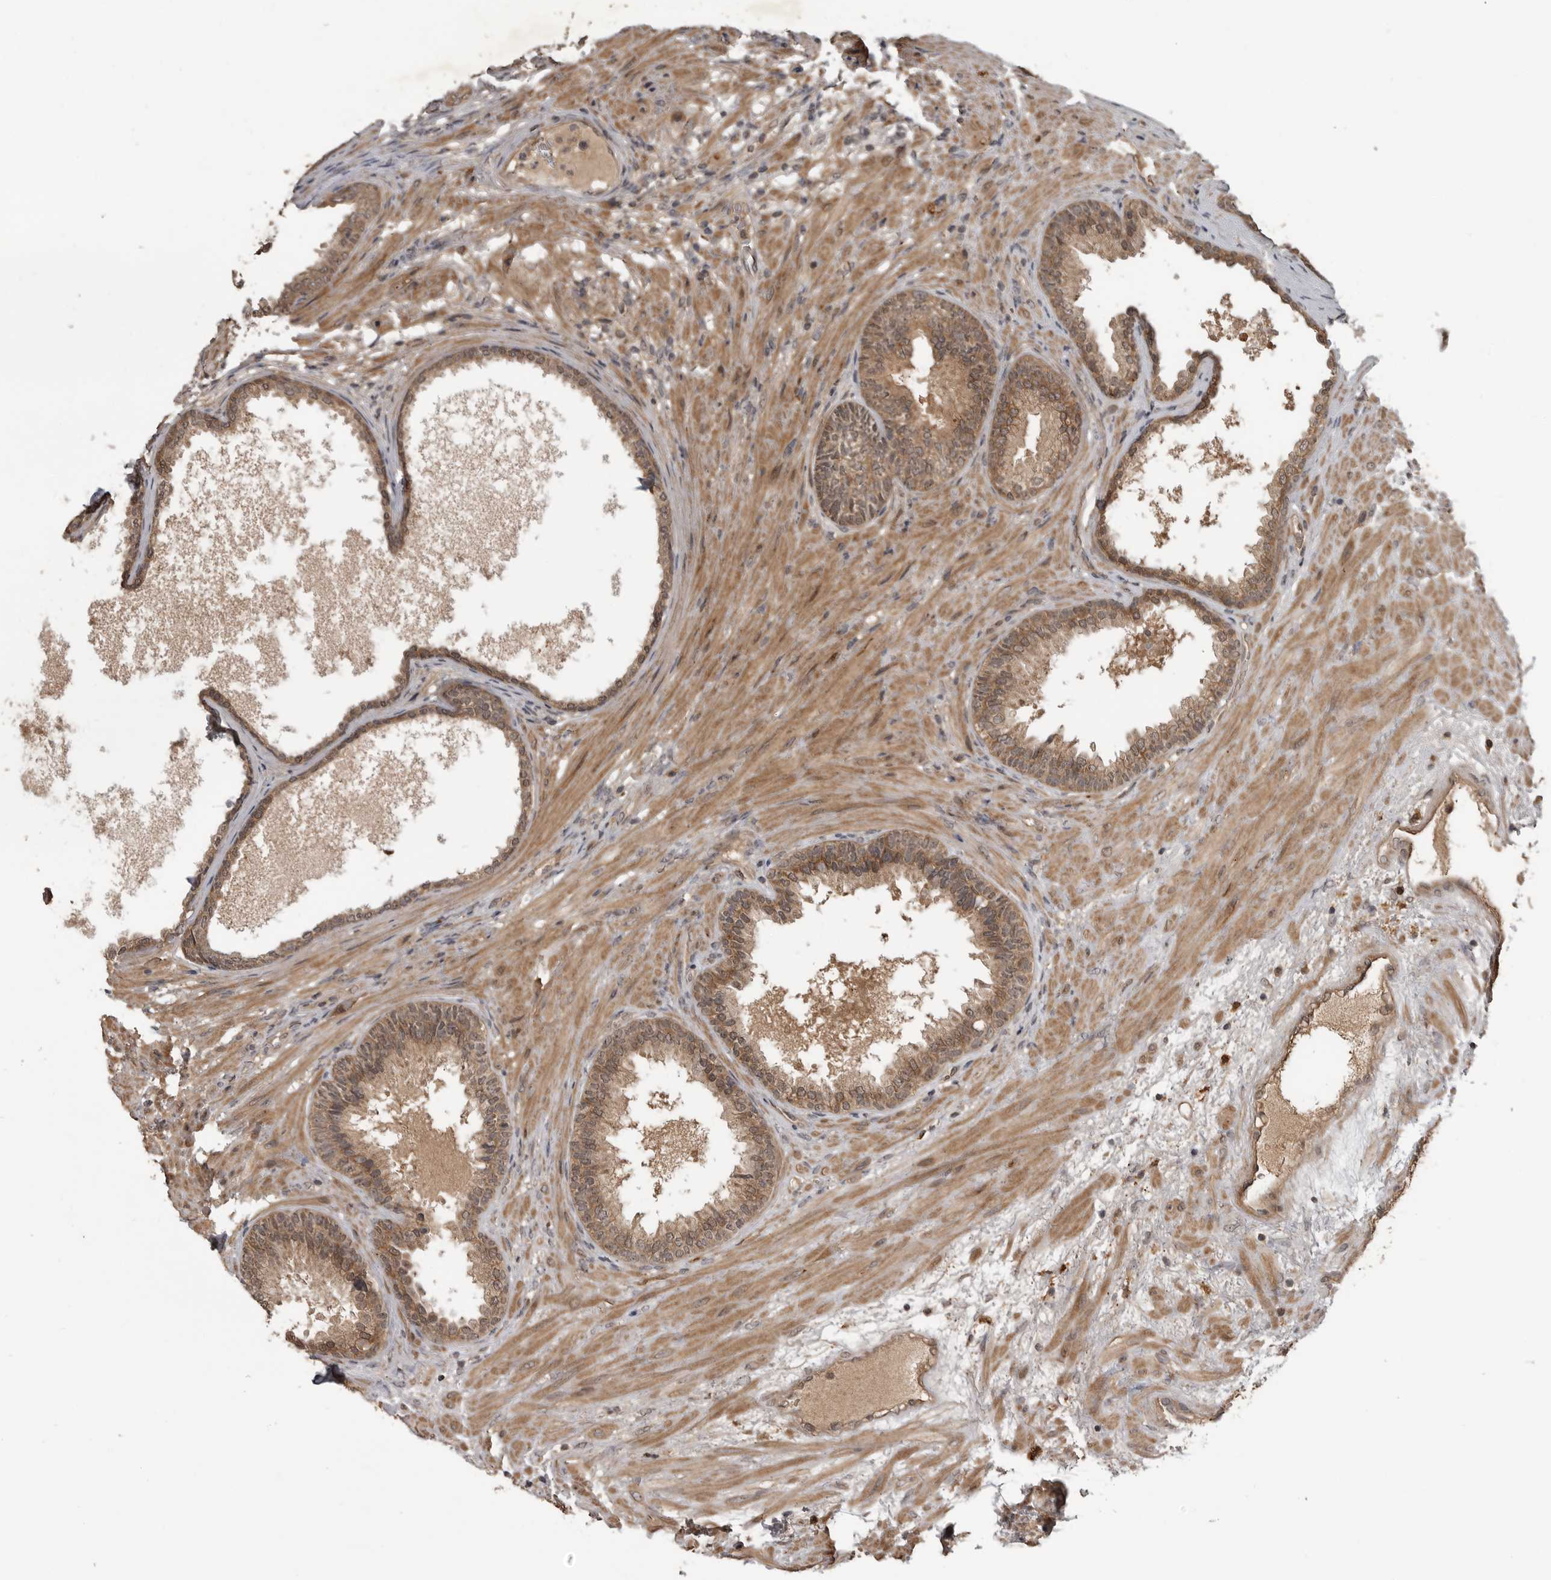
{"staining": {"intensity": "moderate", "quantity": ">75%", "location": "cytoplasmic/membranous,nuclear"}, "tissue": "prostate", "cell_type": "Glandular cells", "image_type": "normal", "snomed": [{"axis": "morphology", "description": "Normal tissue, NOS"}, {"axis": "topography", "description": "Prostate"}], "caption": "Brown immunohistochemical staining in unremarkable human prostate demonstrates moderate cytoplasmic/membranous,nuclear expression in about >75% of glandular cells. (Stains: DAB in brown, nuclei in blue, Microscopy: brightfield microscopy at high magnification).", "gene": "AKAP7", "patient": {"sex": "male", "age": 76}}